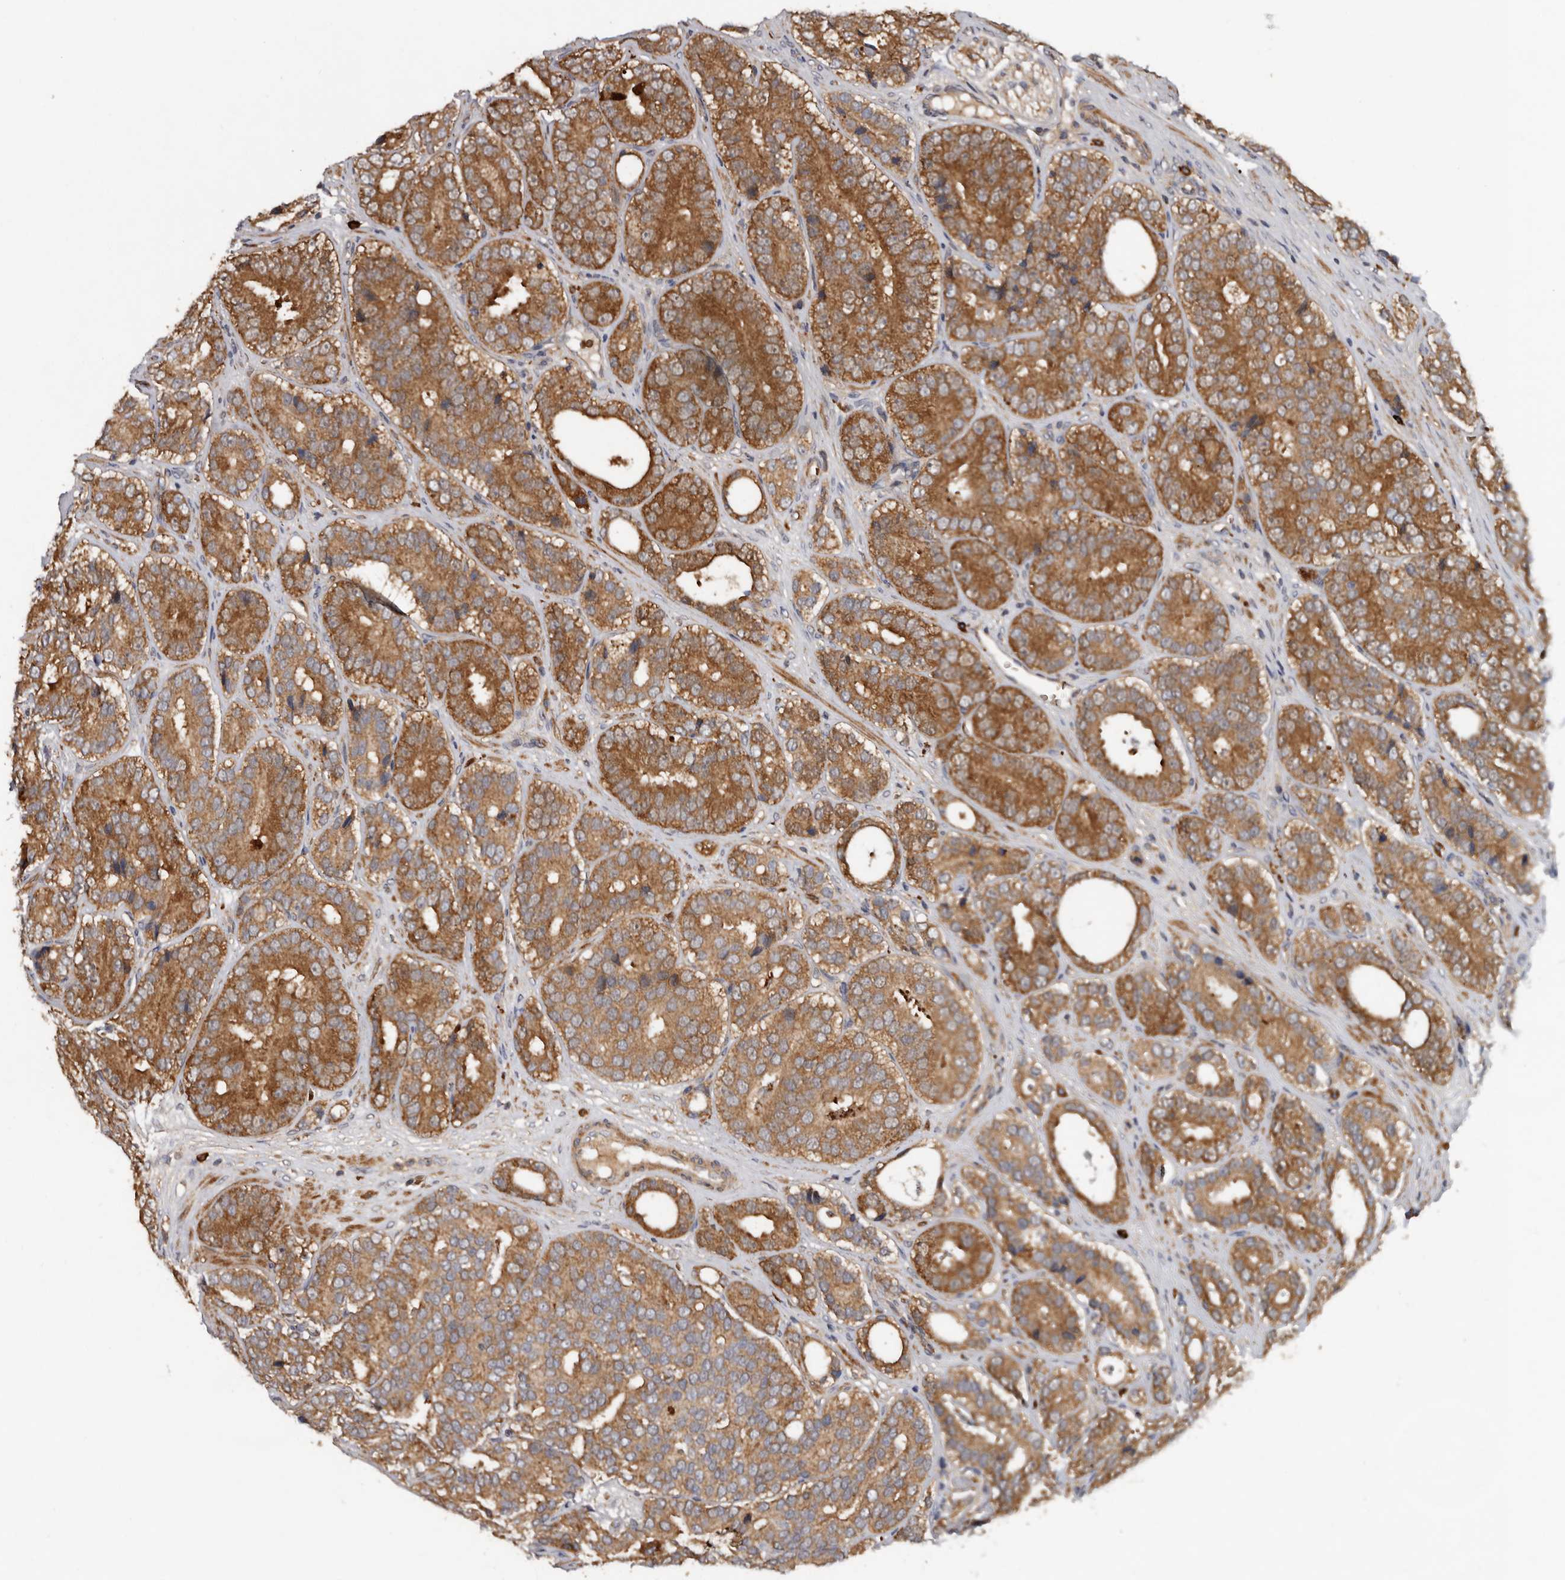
{"staining": {"intensity": "strong", "quantity": ">75%", "location": "cytoplasmic/membranous"}, "tissue": "prostate cancer", "cell_type": "Tumor cells", "image_type": "cancer", "snomed": [{"axis": "morphology", "description": "Adenocarcinoma, High grade"}, {"axis": "topography", "description": "Prostate"}], "caption": "The histopathology image shows a brown stain indicating the presence of a protein in the cytoplasmic/membranous of tumor cells in high-grade adenocarcinoma (prostate). Ihc stains the protein of interest in brown and the nuclei are stained blue.", "gene": "GOT1L1", "patient": {"sex": "male", "age": 56}}